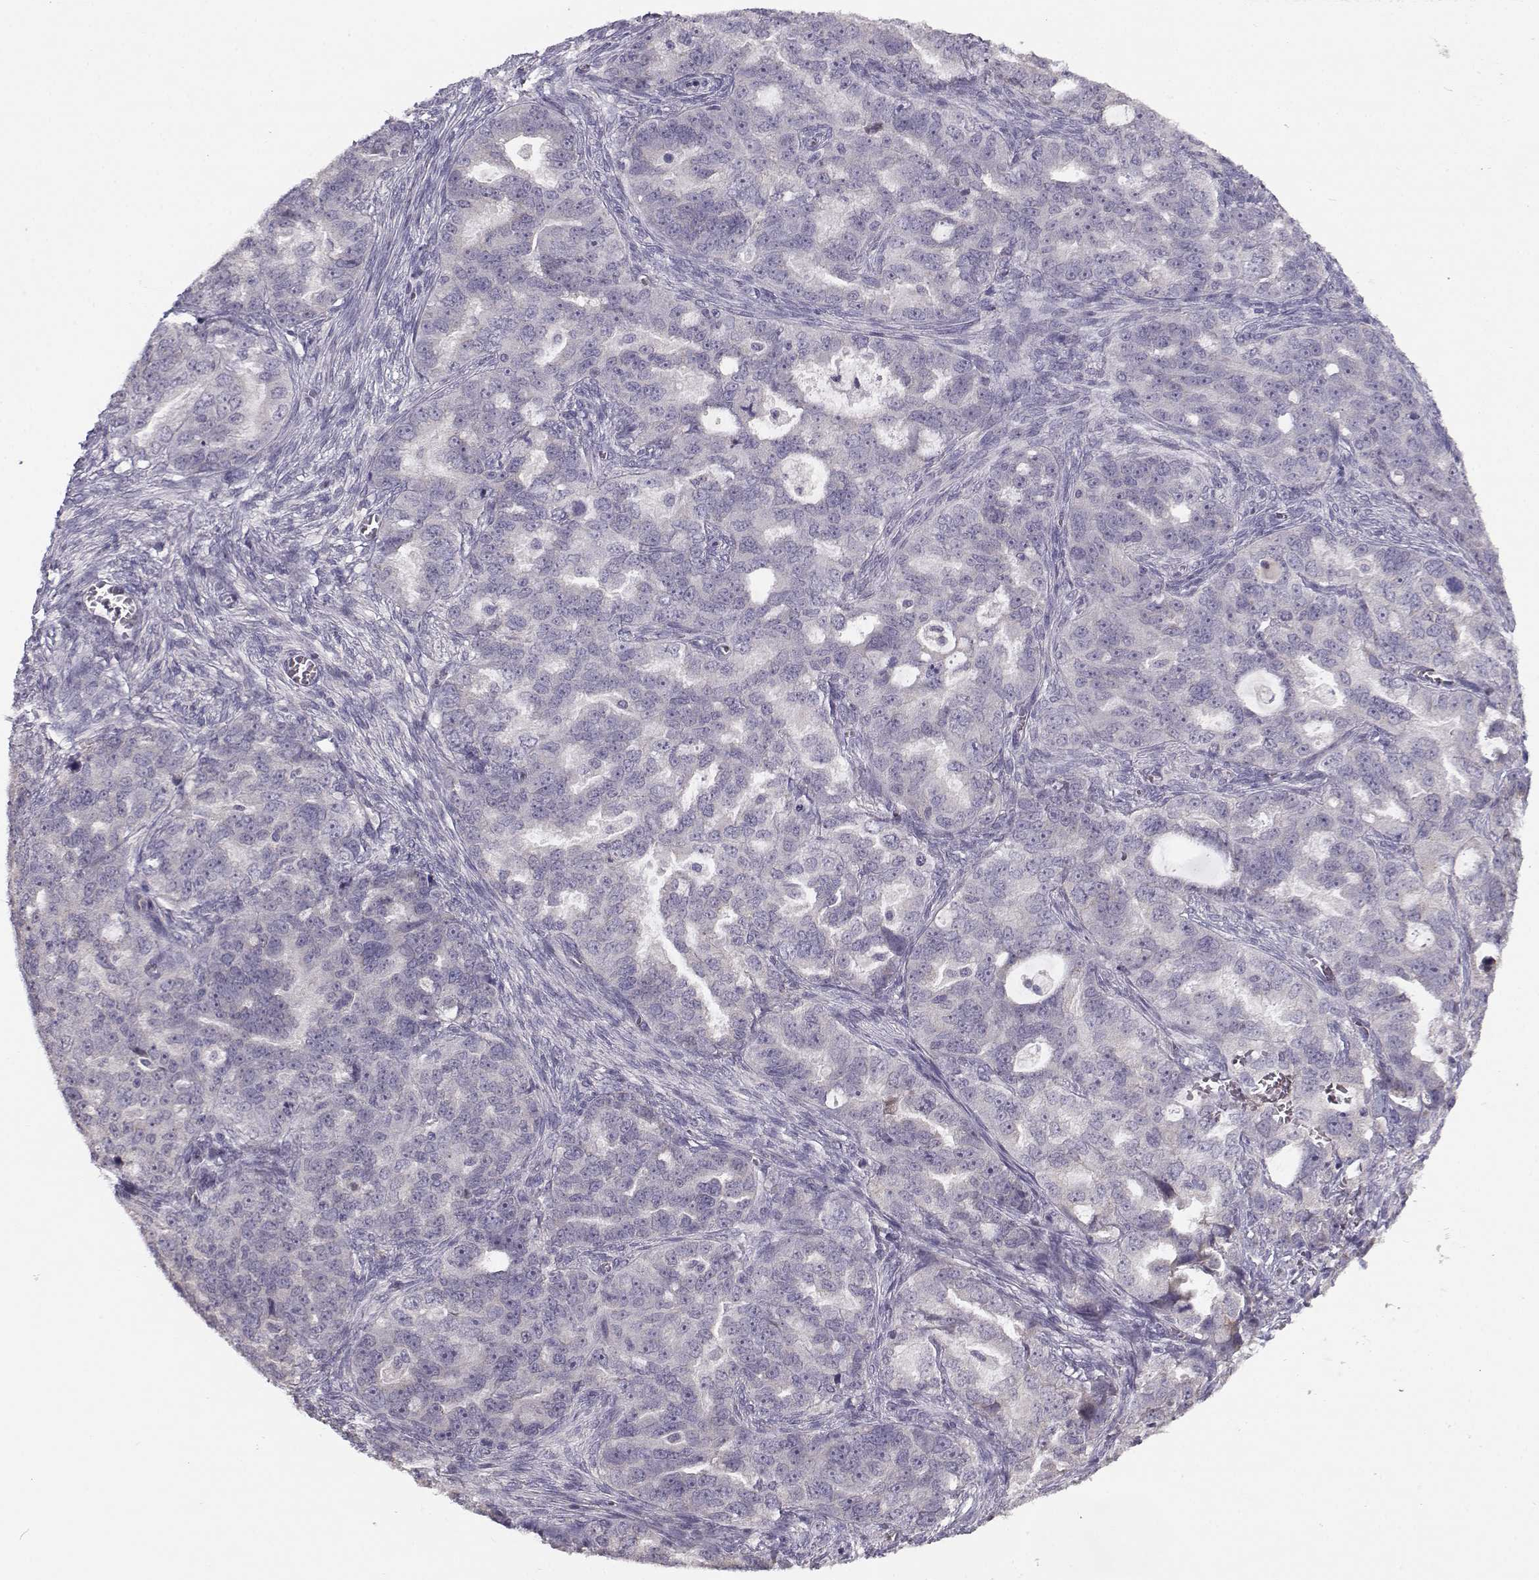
{"staining": {"intensity": "negative", "quantity": "none", "location": "none"}, "tissue": "ovarian cancer", "cell_type": "Tumor cells", "image_type": "cancer", "snomed": [{"axis": "morphology", "description": "Cystadenocarcinoma, serous, NOS"}, {"axis": "topography", "description": "Ovary"}], "caption": "Histopathology image shows no significant protein staining in tumor cells of ovarian cancer. (Brightfield microscopy of DAB immunohistochemistry at high magnification).", "gene": "TMEM145", "patient": {"sex": "female", "age": 51}}